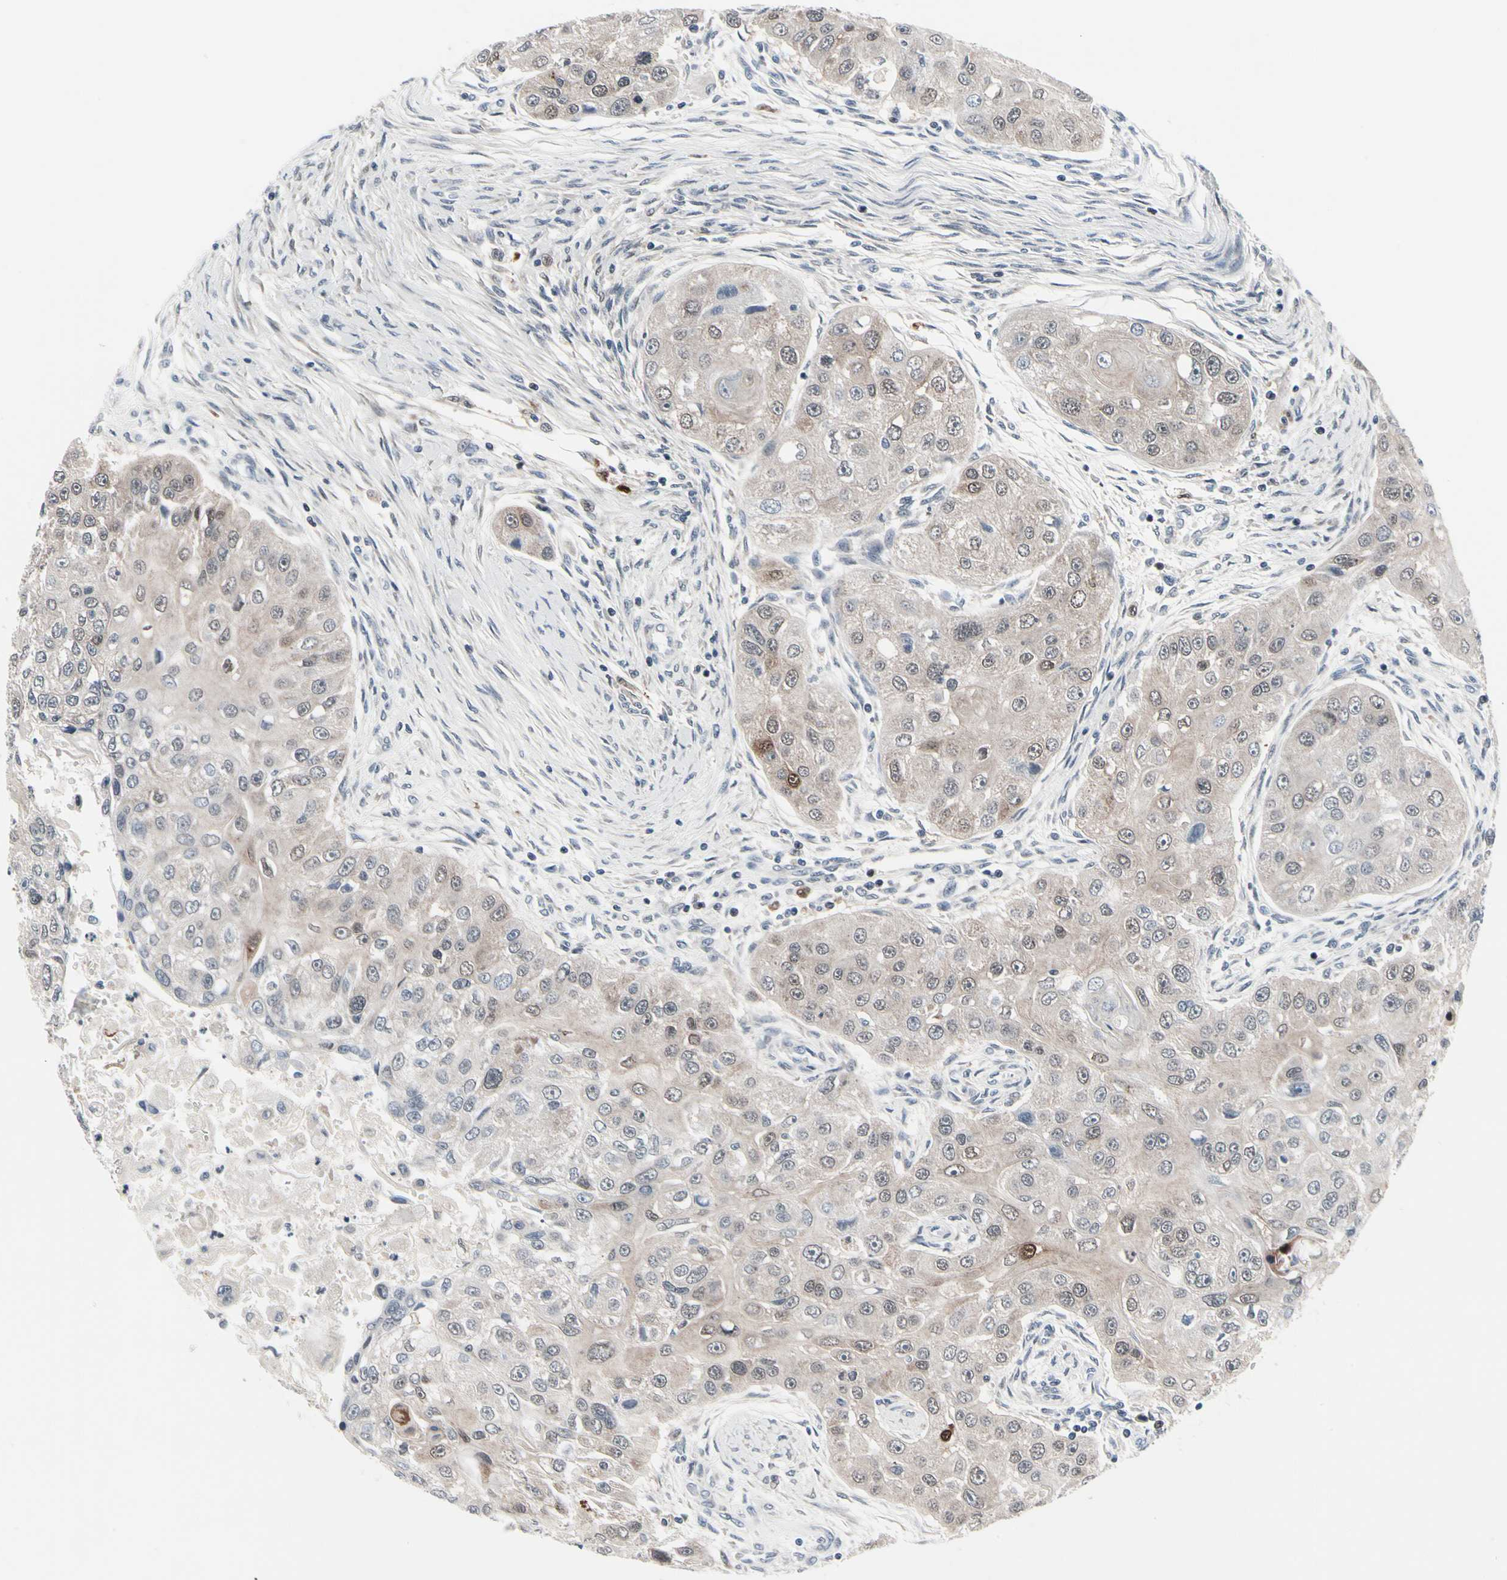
{"staining": {"intensity": "weak", "quantity": ">75%", "location": "cytoplasmic/membranous,nuclear"}, "tissue": "head and neck cancer", "cell_type": "Tumor cells", "image_type": "cancer", "snomed": [{"axis": "morphology", "description": "Normal tissue, NOS"}, {"axis": "morphology", "description": "Squamous cell carcinoma, NOS"}, {"axis": "topography", "description": "Skeletal muscle"}, {"axis": "topography", "description": "Head-Neck"}], "caption": "The photomicrograph shows staining of head and neck cancer, revealing weak cytoplasmic/membranous and nuclear protein staining (brown color) within tumor cells.", "gene": "TXN", "patient": {"sex": "male", "age": 51}}